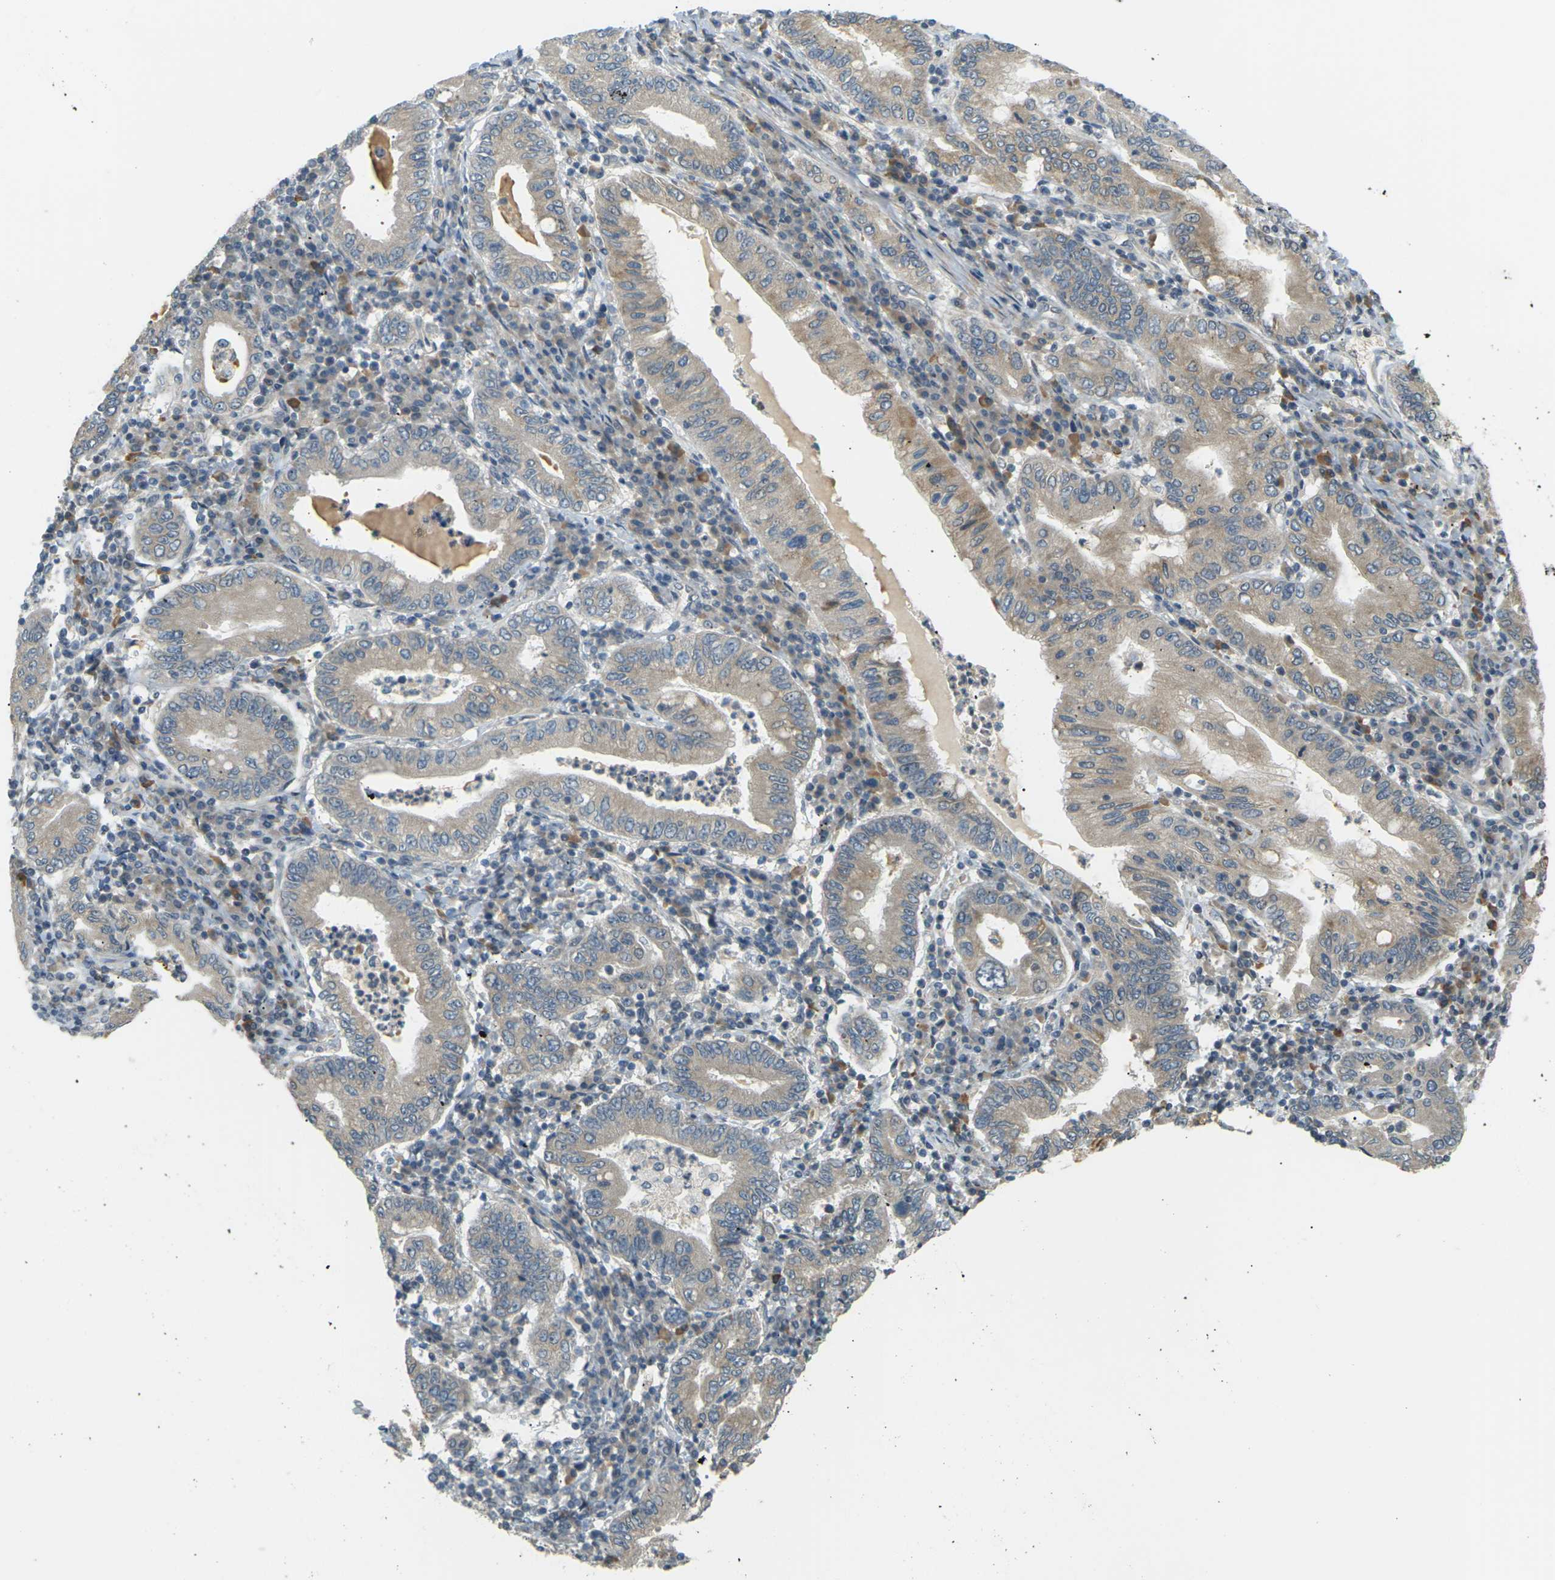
{"staining": {"intensity": "weak", "quantity": ">75%", "location": "cytoplasmic/membranous"}, "tissue": "stomach cancer", "cell_type": "Tumor cells", "image_type": "cancer", "snomed": [{"axis": "morphology", "description": "Normal tissue, NOS"}, {"axis": "morphology", "description": "Adenocarcinoma, NOS"}, {"axis": "topography", "description": "Esophagus"}, {"axis": "topography", "description": "Stomach, upper"}, {"axis": "topography", "description": "Peripheral nerve tissue"}], "caption": "Brown immunohistochemical staining in adenocarcinoma (stomach) exhibits weak cytoplasmic/membranous expression in approximately >75% of tumor cells.", "gene": "SOCS6", "patient": {"sex": "male", "age": 62}}